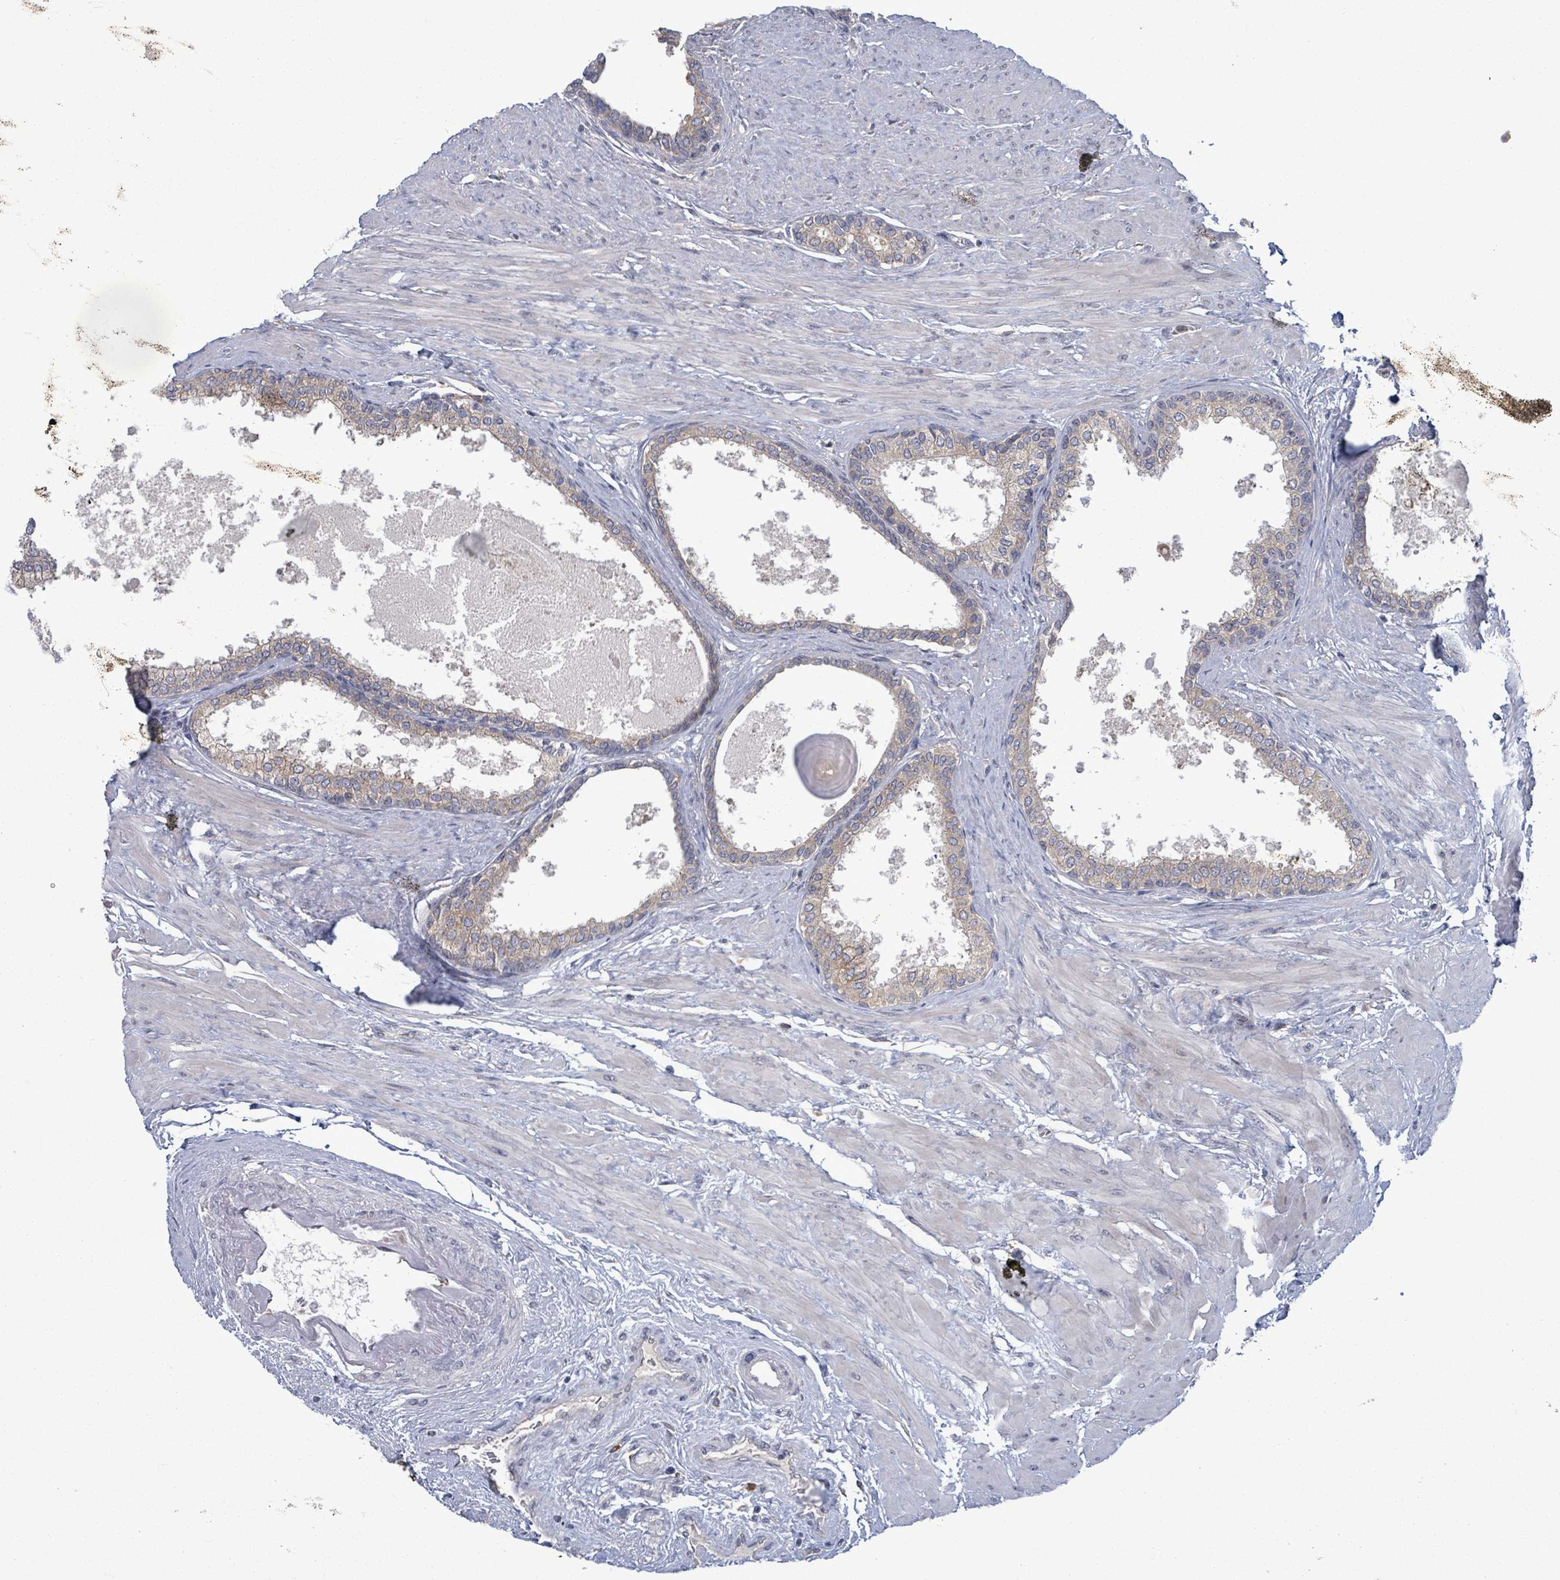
{"staining": {"intensity": "moderate", "quantity": "25%-75%", "location": "cytoplasmic/membranous"}, "tissue": "prostate", "cell_type": "Glandular cells", "image_type": "normal", "snomed": [{"axis": "morphology", "description": "Normal tissue, NOS"}, {"axis": "topography", "description": "Prostate"}], "caption": "Prostate was stained to show a protein in brown. There is medium levels of moderate cytoplasmic/membranous expression in approximately 25%-75% of glandular cells. (brown staining indicates protein expression, while blue staining denotes nuclei).", "gene": "ATP13A1", "patient": {"sex": "male", "age": 57}}